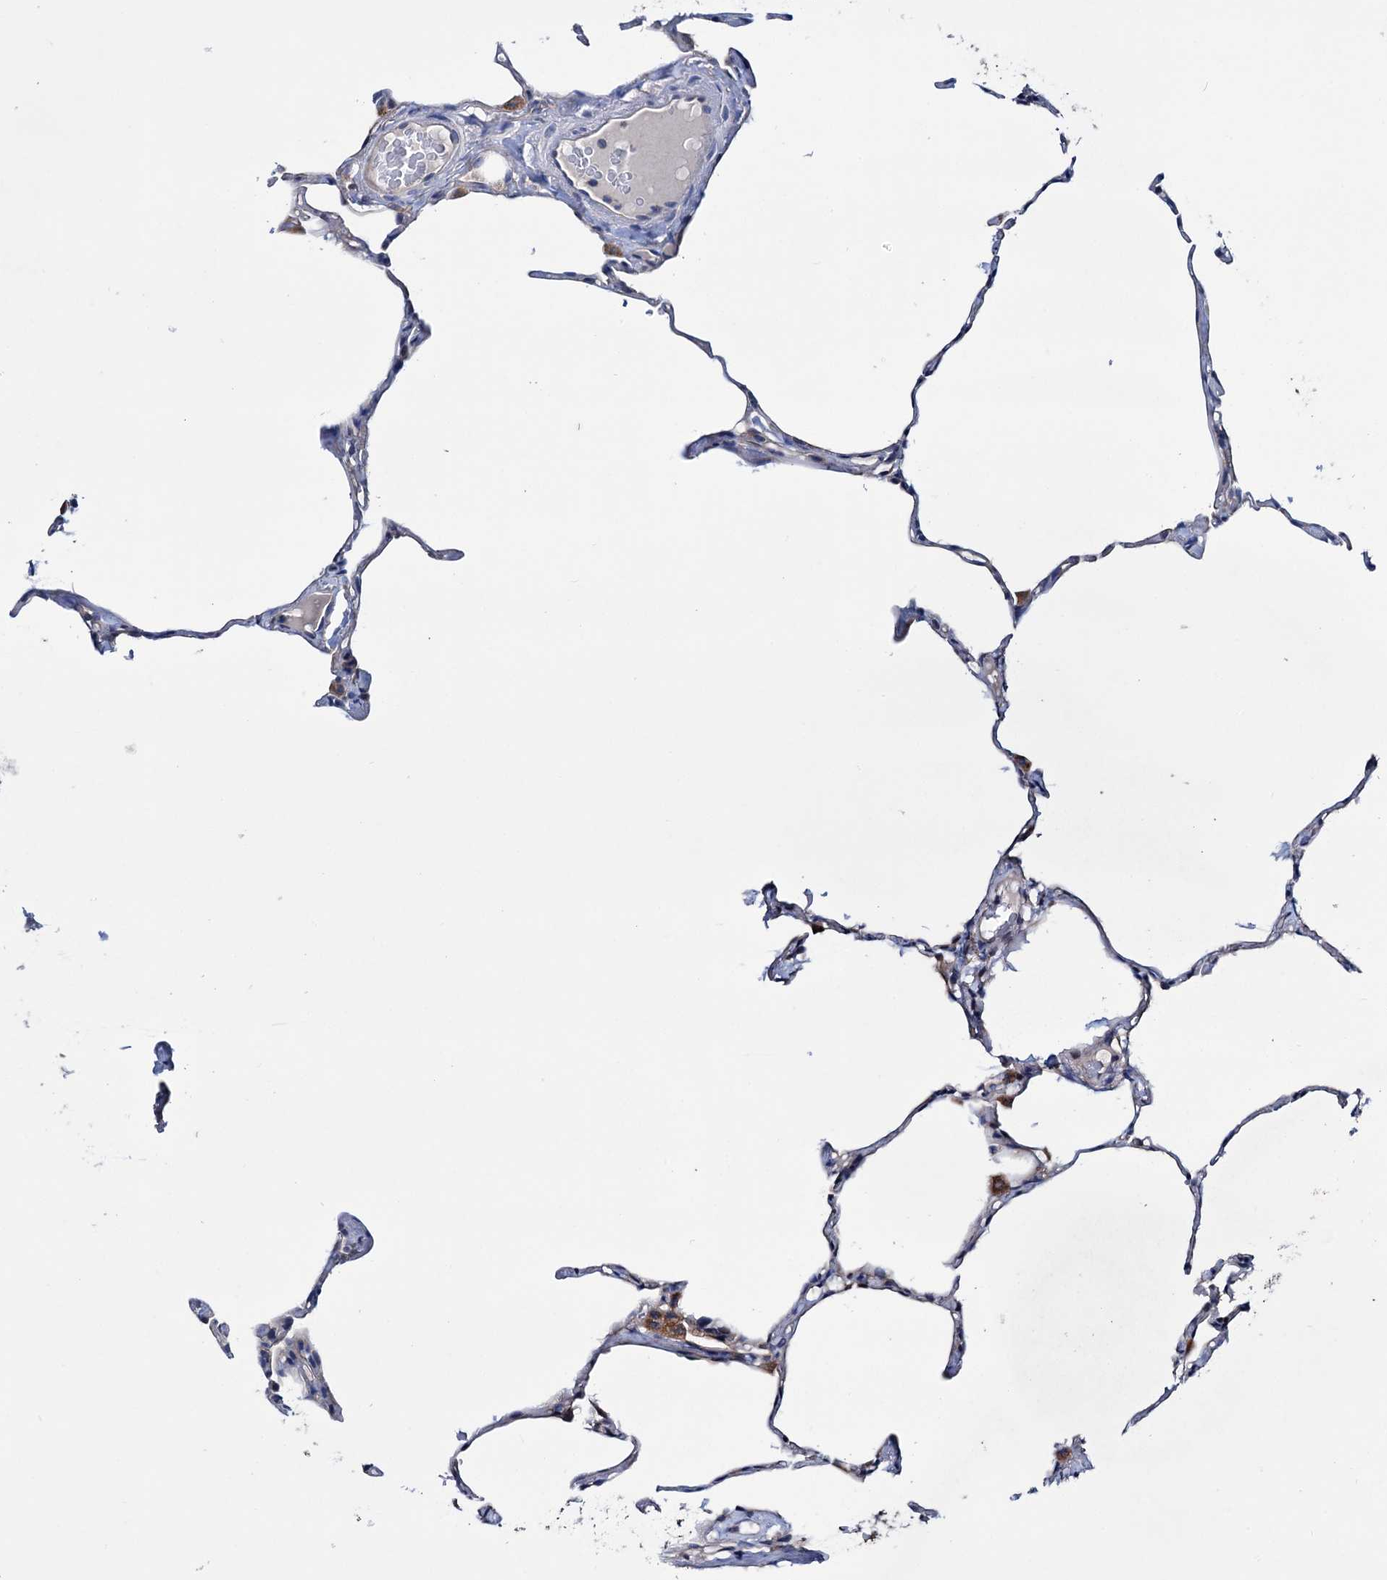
{"staining": {"intensity": "negative", "quantity": "none", "location": "none"}, "tissue": "lung", "cell_type": "Alveolar cells", "image_type": "normal", "snomed": [{"axis": "morphology", "description": "Normal tissue, NOS"}, {"axis": "topography", "description": "Lung"}], "caption": "The micrograph exhibits no staining of alveolar cells in benign lung. (DAB immunohistochemistry (IHC) with hematoxylin counter stain).", "gene": "EYA4", "patient": {"sex": "male", "age": 65}}